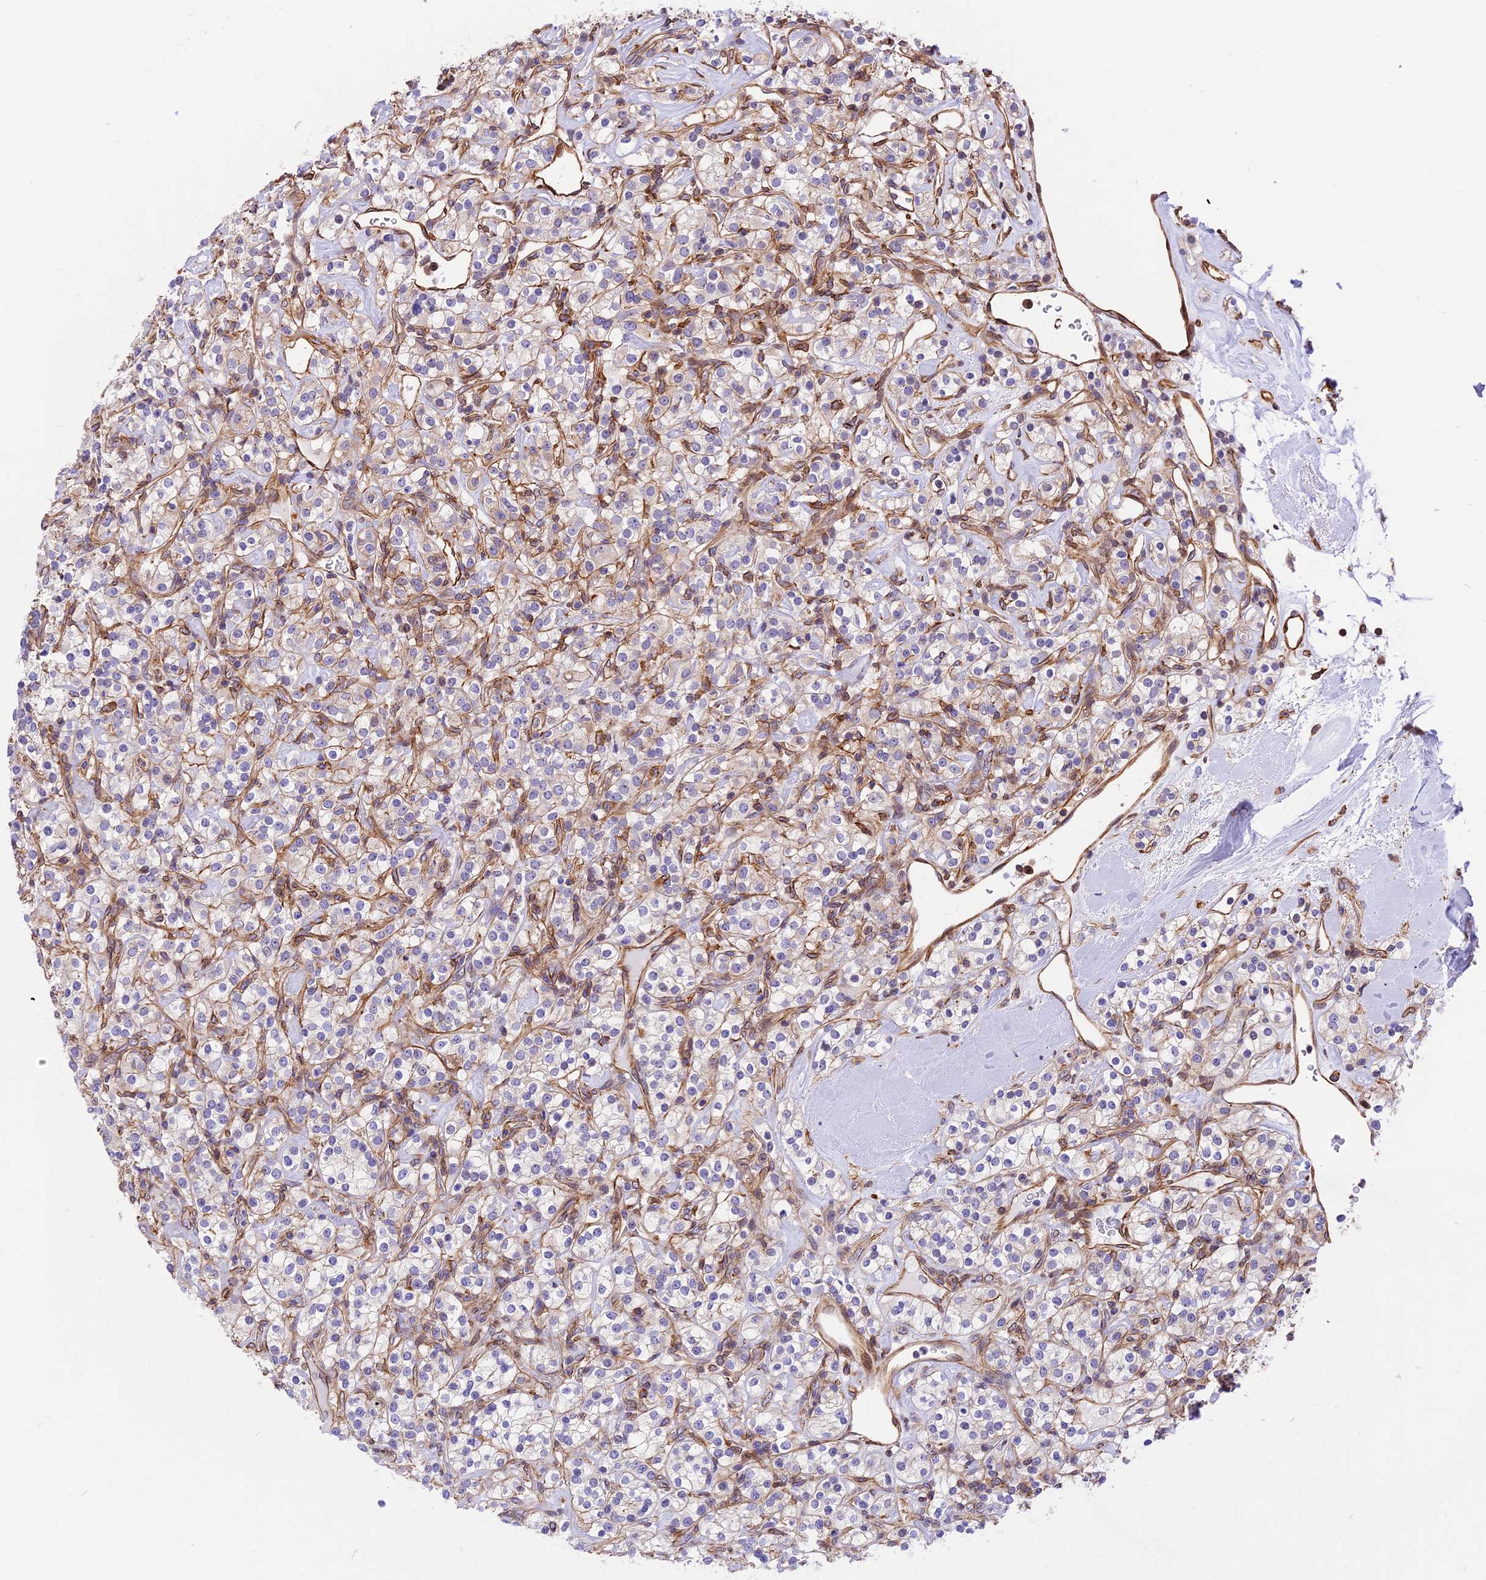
{"staining": {"intensity": "negative", "quantity": "none", "location": "none"}, "tissue": "renal cancer", "cell_type": "Tumor cells", "image_type": "cancer", "snomed": [{"axis": "morphology", "description": "Adenocarcinoma, NOS"}, {"axis": "topography", "description": "Kidney"}], "caption": "A photomicrograph of renal cancer stained for a protein demonstrates no brown staining in tumor cells. The staining was performed using DAB (3,3'-diaminobenzidine) to visualize the protein expression in brown, while the nuclei were stained in blue with hematoxylin (Magnification: 20x).", "gene": "R3HDM4", "patient": {"sex": "male", "age": 77}}